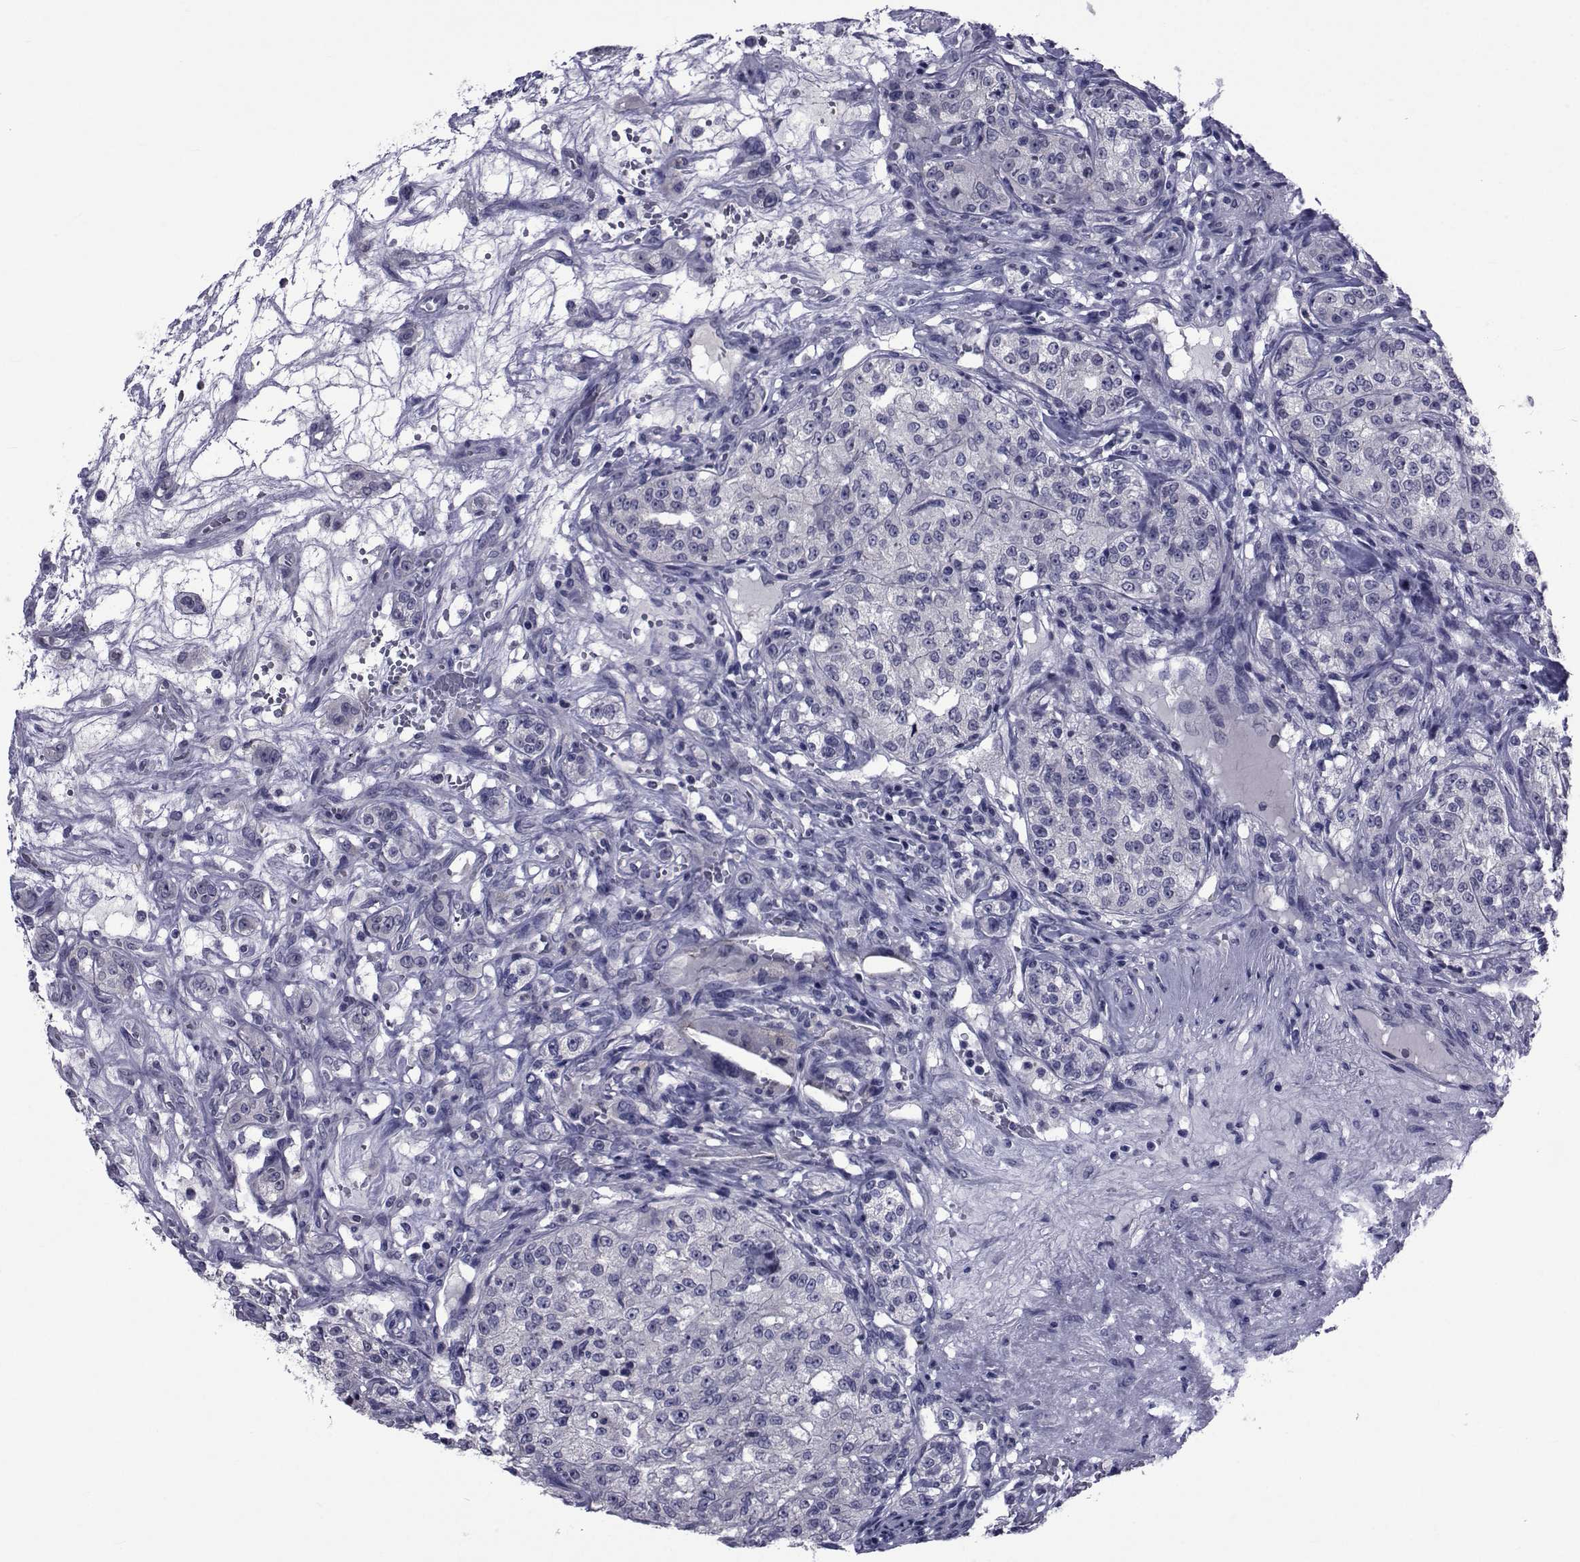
{"staining": {"intensity": "negative", "quantity": "none", "location": "none"}, "tissue": "renal cancer", "cell_type": "Tumor cells", "image_type": "cancer", "snomed": [{"axis": "morphology", "description": "Adenocarcinoma, NOS"}, {"axis": "topography", "description": "Kidney"}], "caption": "Immunohistochemistry photomicrograph of renal adenocarcinoma stained for a protein (brown), which reveals no staining in tumor cells. (DAB immunohistochemistry with hematoxylin counter stain).", "gene": "SEMA5B", "patient": {"sex": "female", "age": 63}}